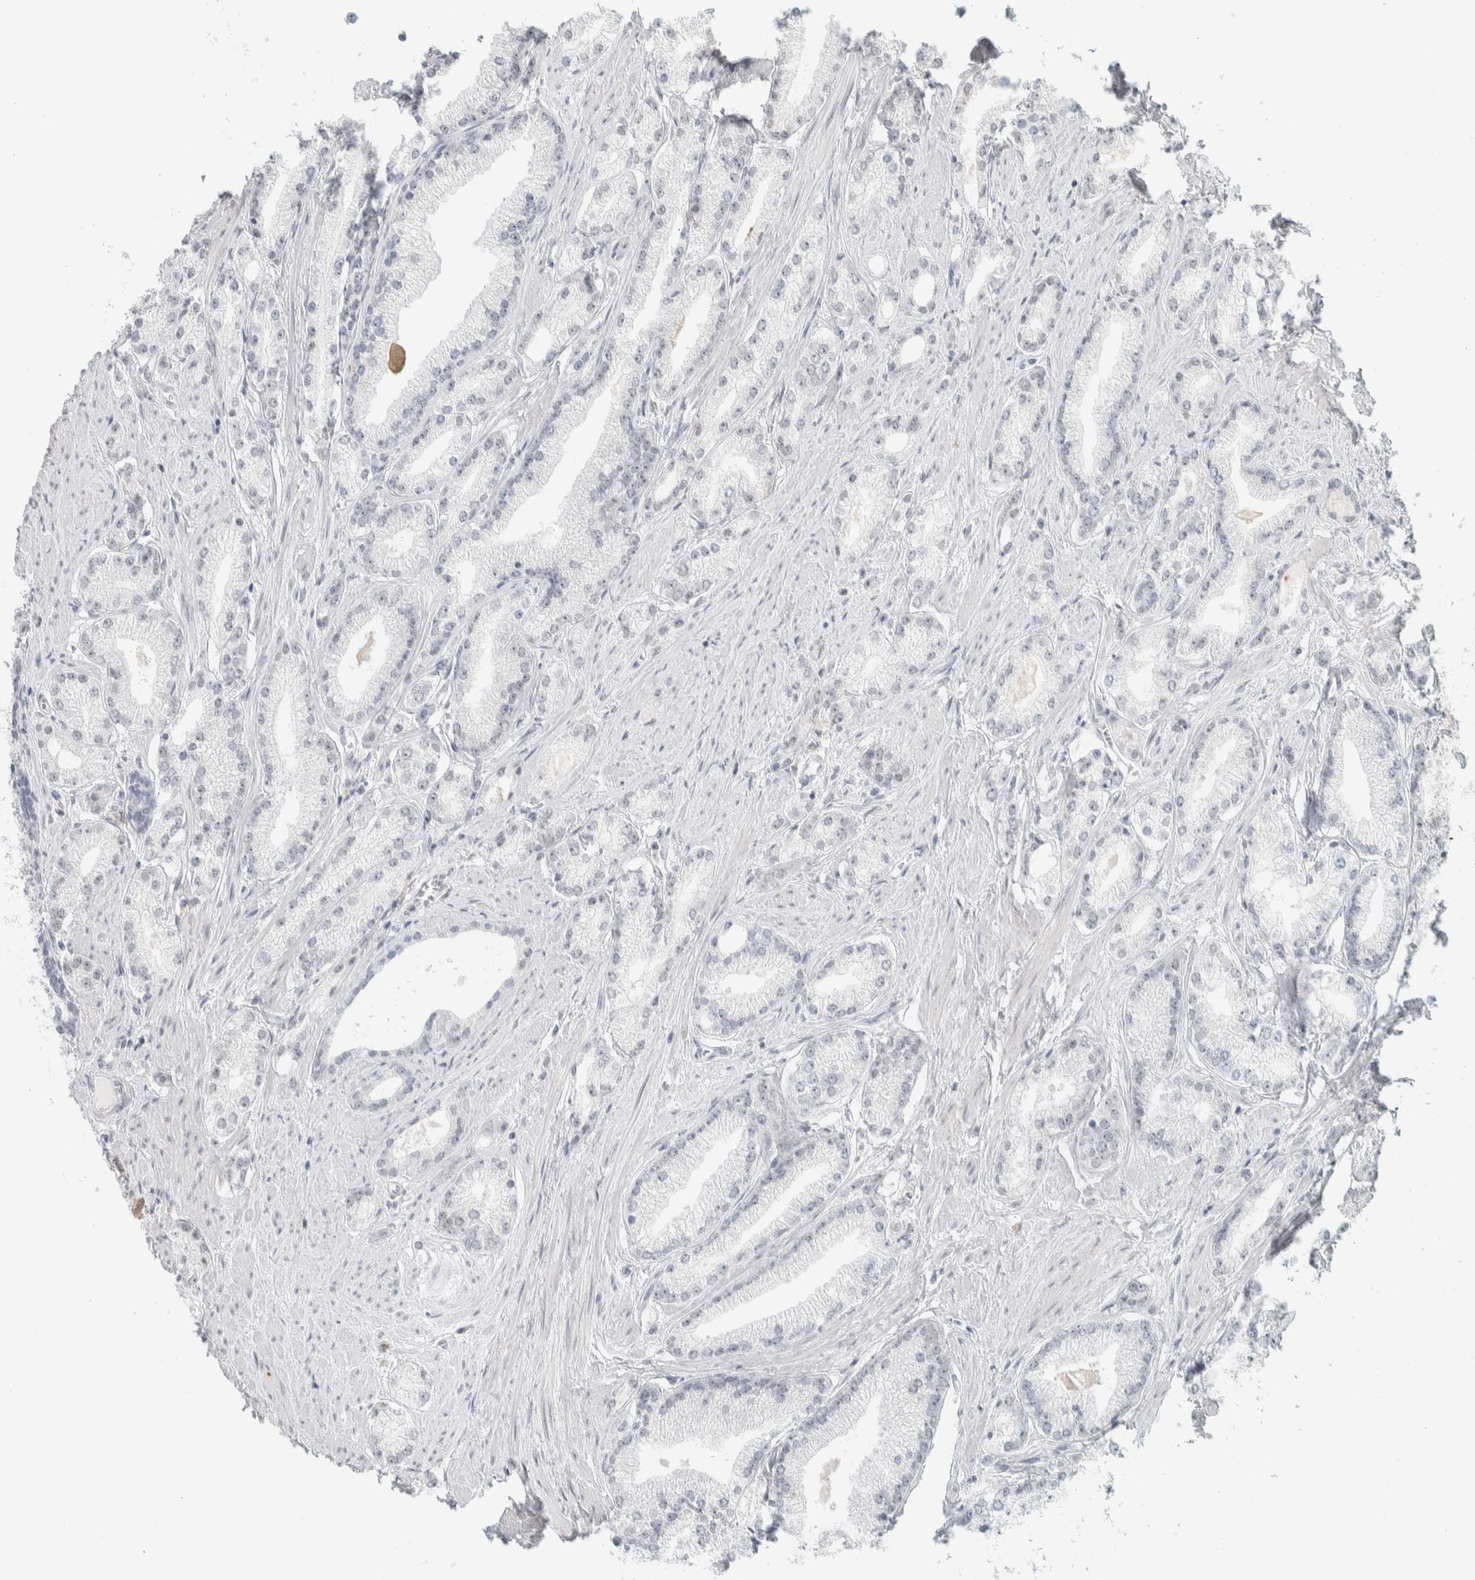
{"staining": {"intensity": "negative", "quantity": "none", "location": "none"}, "tissue": "prostate cancer", "cell_type": "Tumor cells", "image_type": "cancer", "snomed": [{"axis": "morphology", "description": "Adenocarcinoma, Low grade"}, {"axis": "topography", "description": "Prostate"}], "caption": "Immunohistochemistry (IHC) image of neoplastic tissue: human prostate adenocarcinoma (low-grade) stained with DAB exhibits no significant protein staining in tumor cells.", "gene": "CDH17", "patient": {"sex": "male", "age": 62}}